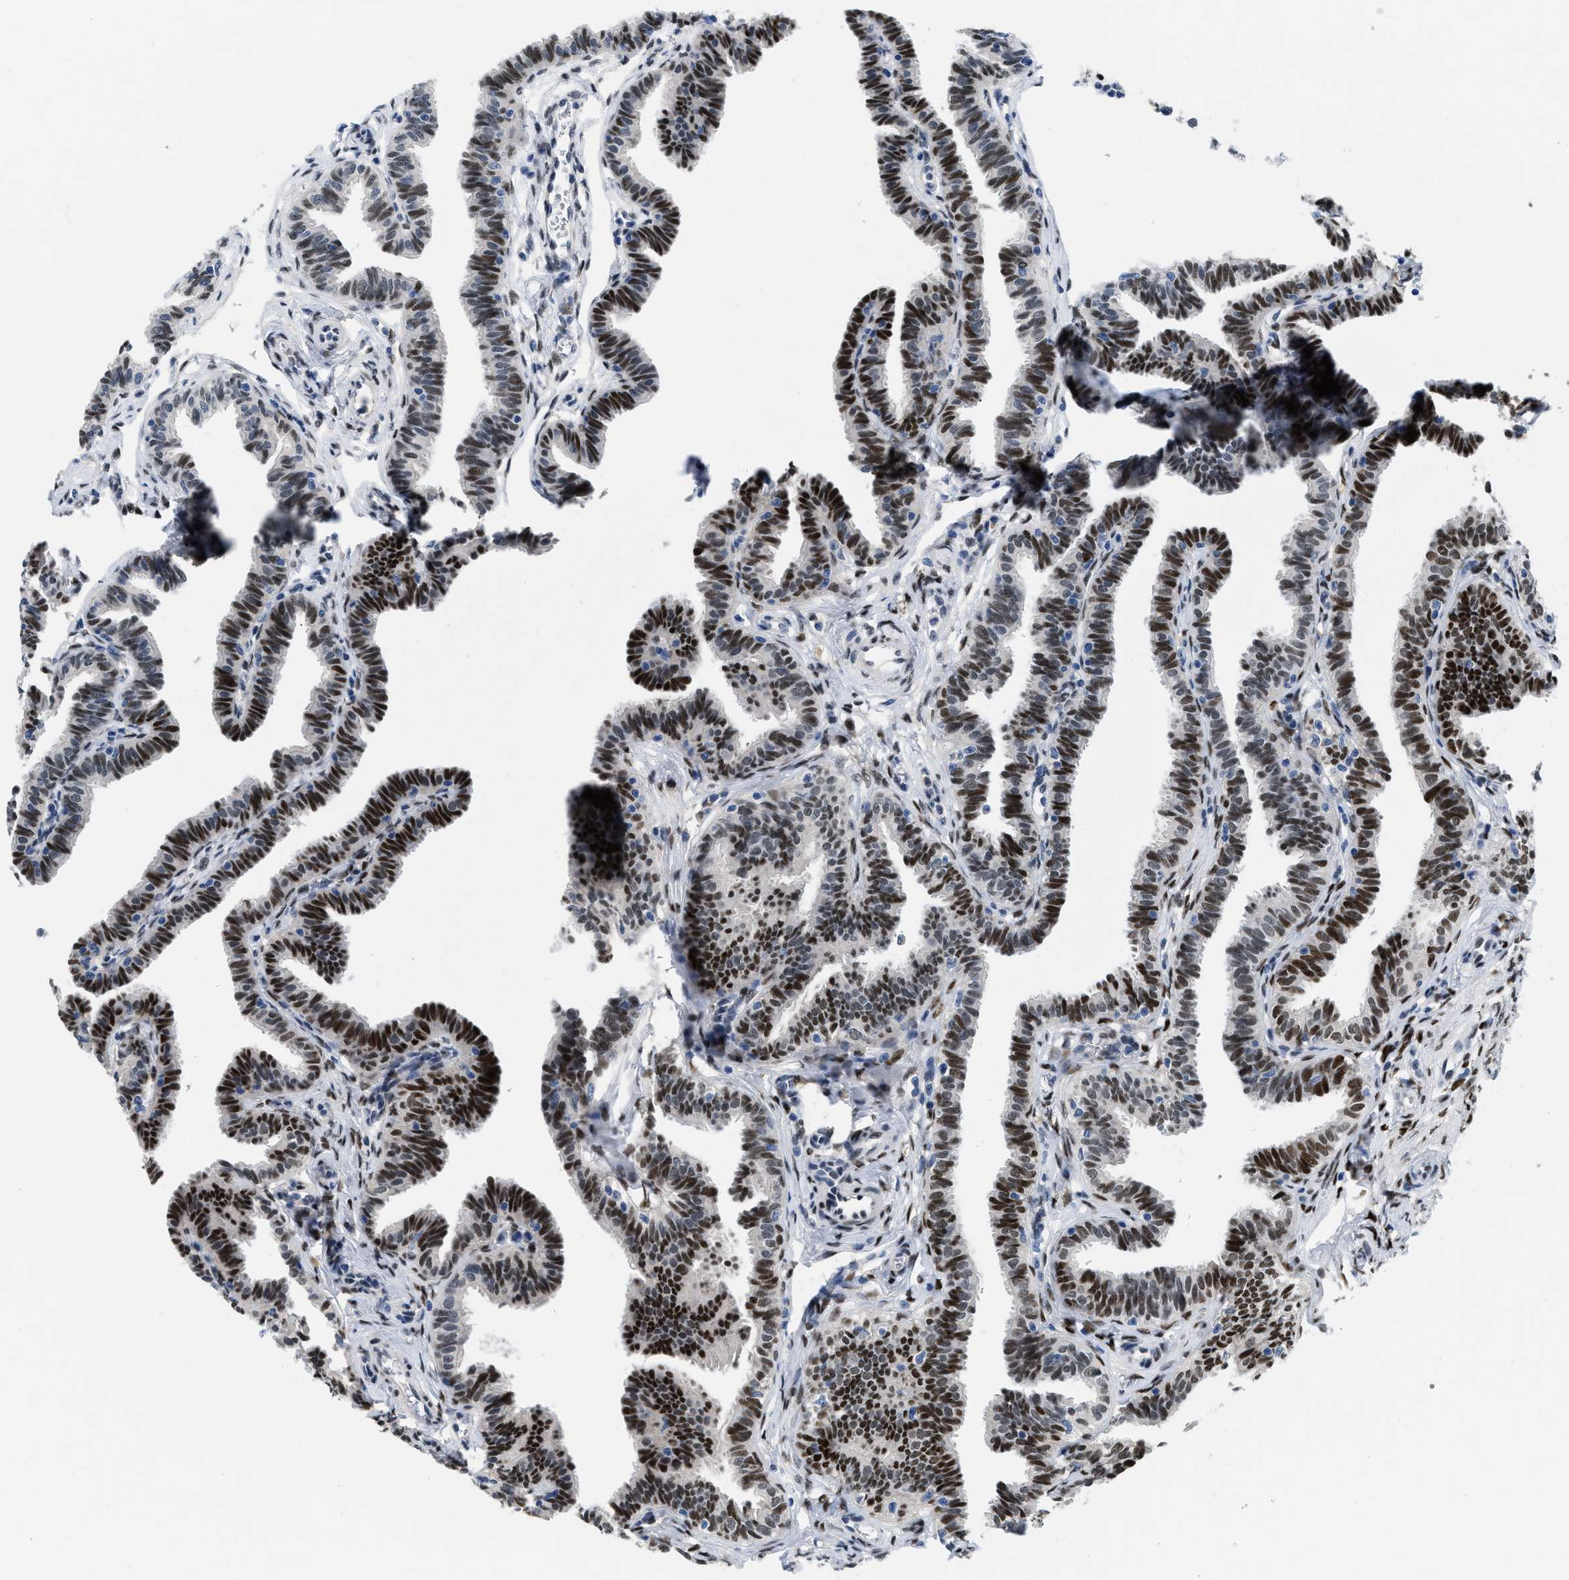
{"staining": {"intensity": "strong", "quantity": ">75%", "location": "nuclear"}, "tissue": "fallopian tube", "cell_type": "Glandular cells", "image_type": "normal", "snomed": [{"axis": "morphology", "description": "Normal tissue, NOS"}, {"axis": "topography", "description": "Fallopian tube"}, {"axis": "topography", "description": "Ovary"}], "caption": "Glandular cells demonstrate strong nuclear positivity in about >75% of cells in unremarkable fallopian tube. Nuclei are stained in blue.", "gene": "NFIX", "patient": {"sex": "female", "age": 23}}